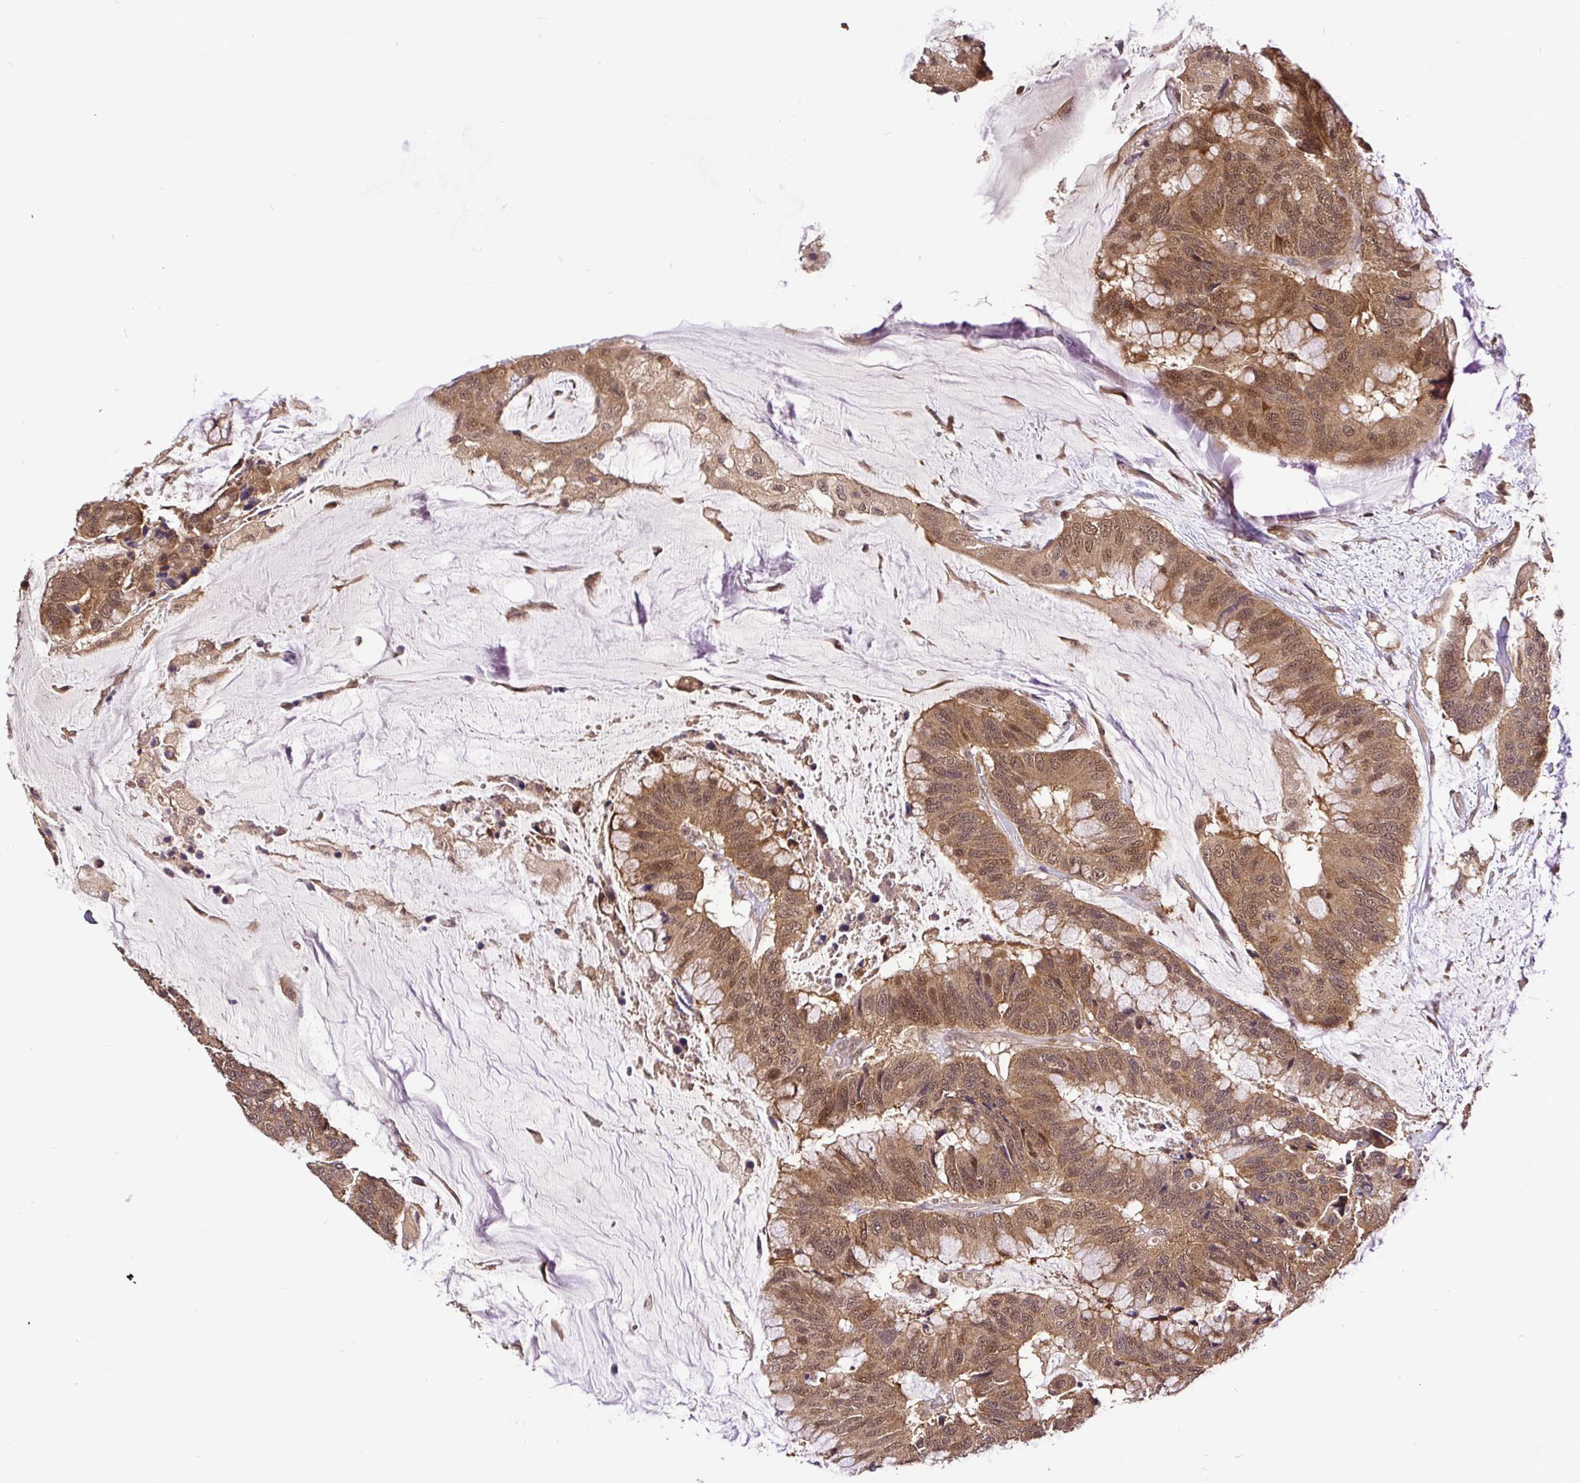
{"staining": {"intensity": "moderate", "quantity": ">75%", "location": "cytoplasmic/membranous,nuclear"}, "tissue": "colorectal cancer", "cell_type": "Tumor cells", "image_type": "cancer", "snomed": [{"axis": "morphology", "description": "Adenocarcinoma, NOS"}, {"axis": "topography", "description": "Rectum"}], "caption": "Adenocarcinoma (colorectal) stained with immunohistochemistry reveals moderate cytoplasmic/membranous and nuclear positivity in about >75% of tumor cells.", "gene": "UBE2M", "patient": {"sex": "female", "age": 59}}